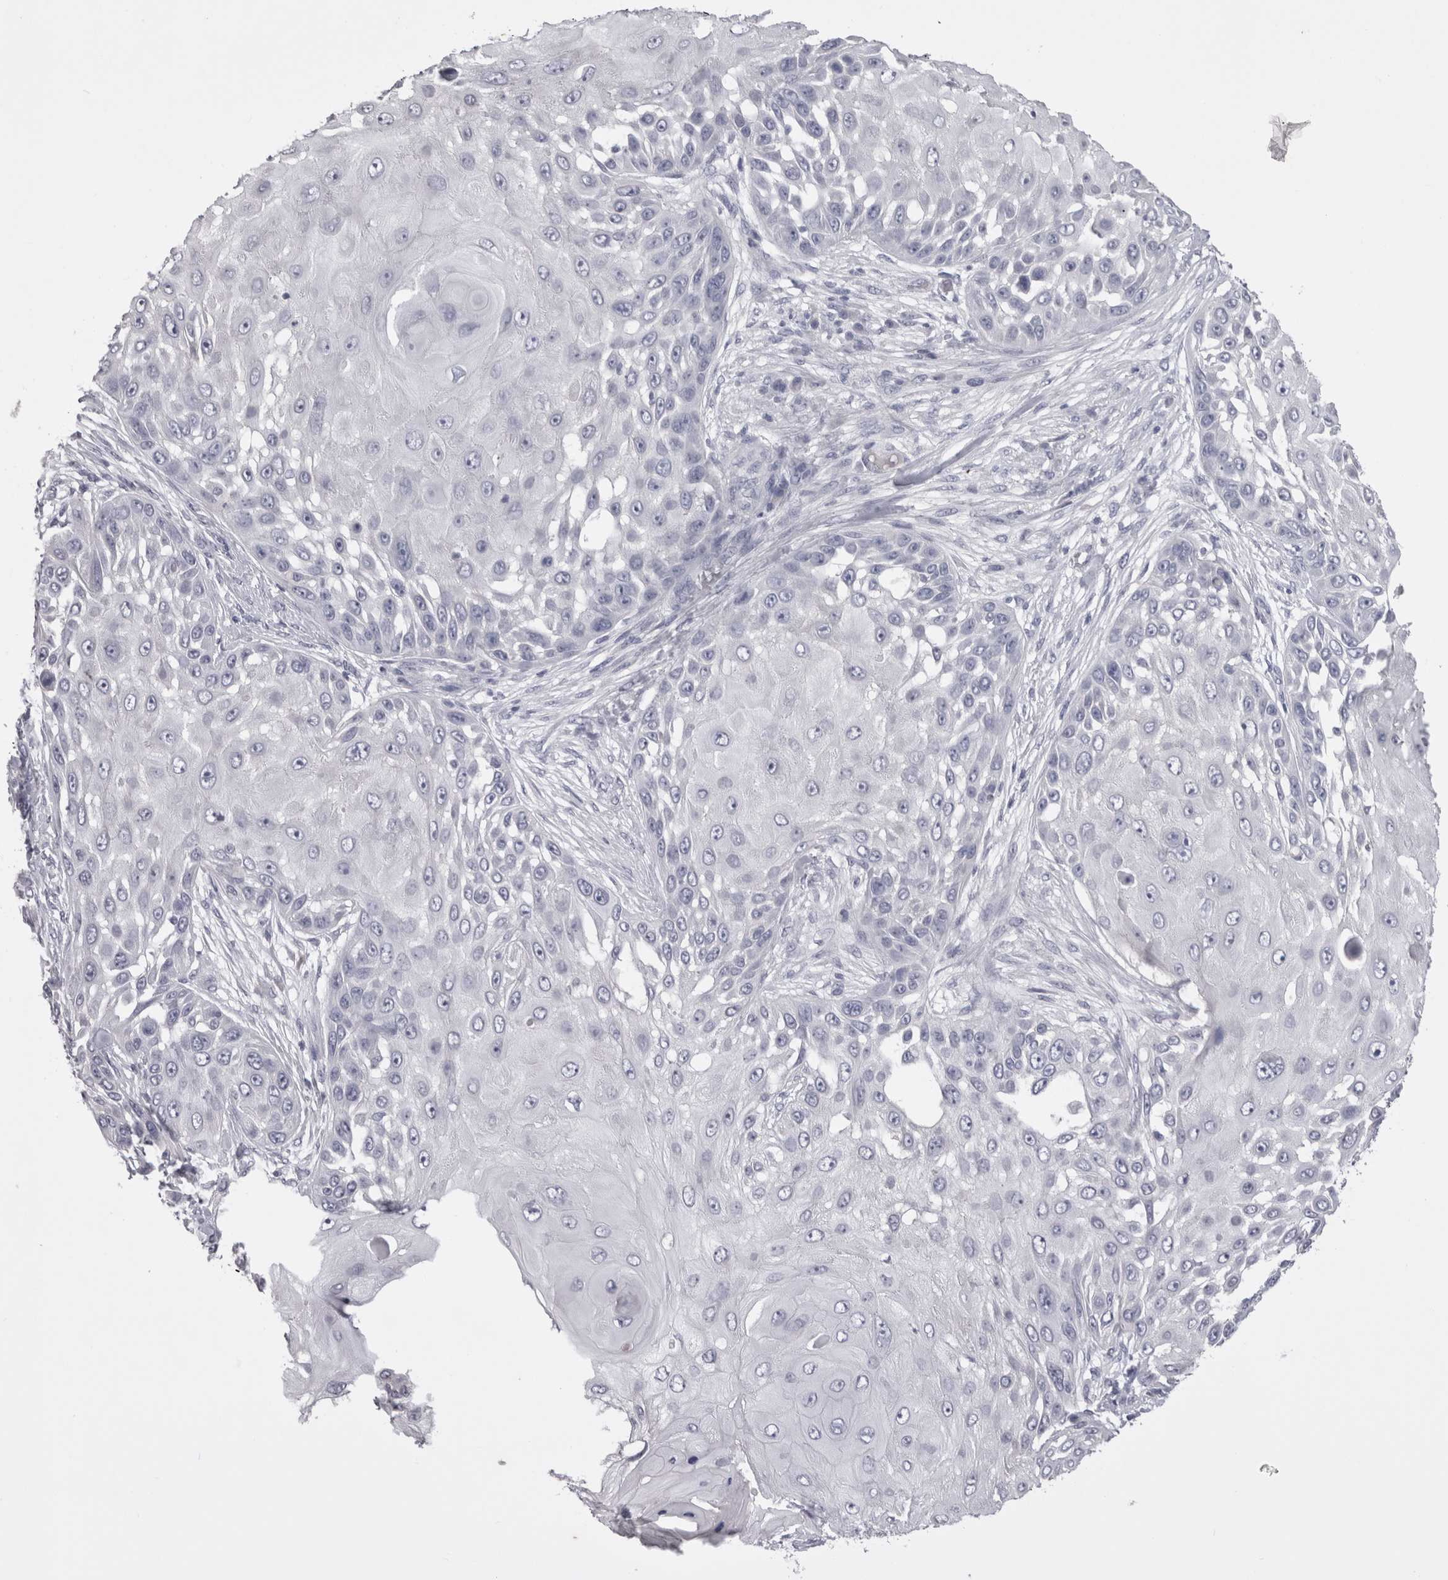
{"staining": {"intensity": "negative", "quantity": "none", "location": "none"}, "tissue": "skin cancer", "cell_type": "Tumor cells", "image_type": "cancer", "snomed": [{"axis": "morphology", "description": "Squamous cell carcinoma, NOS"}, {"axis": "topography", "description": "Skin"}], "caption": "Immunohistochemical staining of human skin cancer (squamous cell carcinoma) reveals no significant staining in tumor cells.", "gene": "ADAM2", "patient": {"sex": "female", "age": 44}}